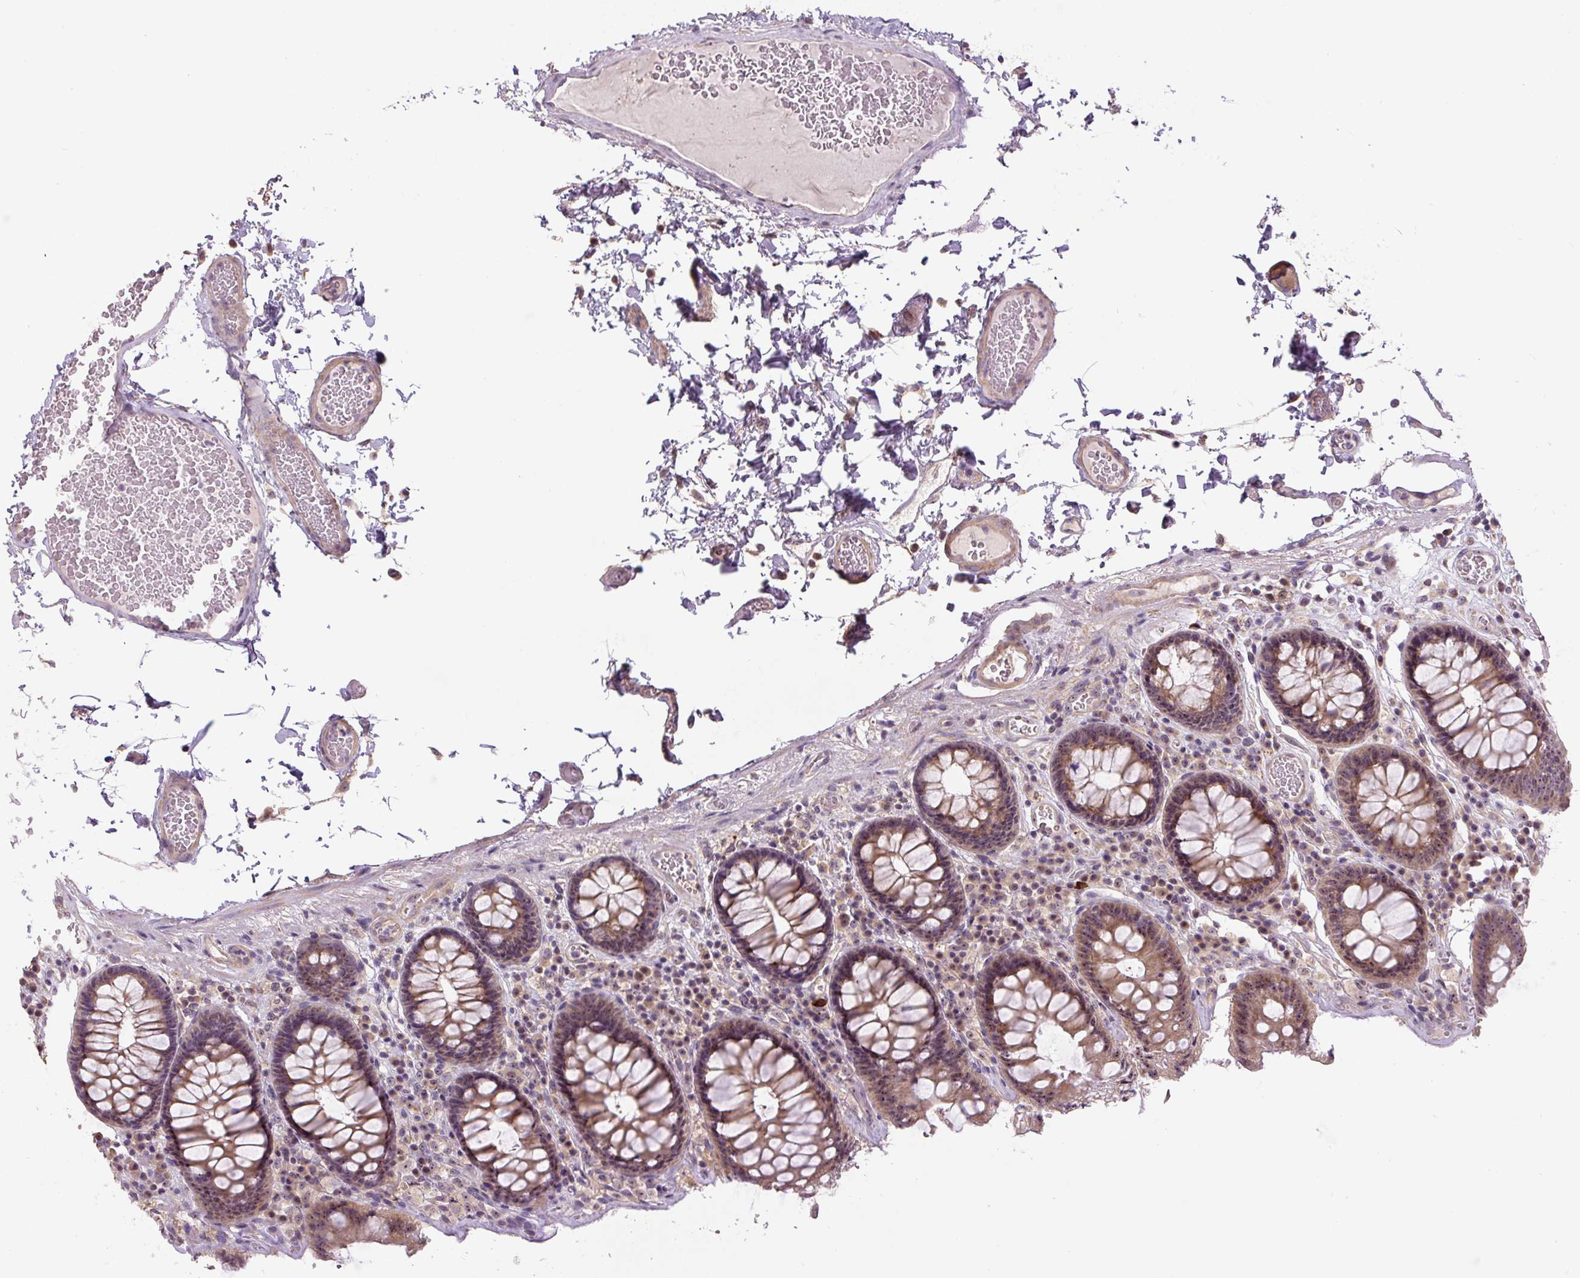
{"staining": {"intensity": "weak", "quantity": "25%-75%", "location": "cytoplasmic/membranous"}, "tissue": "colon", "cell_type": "Endothelial cells", "image_type": "normal", "snomed": [{"axis": "morphology", "description": "Normal tissue, NOS"}, {"axis": "topography", "description": "Colon"}, {"axis": "topography", "description": "Peripheral nerve tissue"}], "caption": "Weak cytoplasmic/membranous staining for a protein is identified in about 25%-75% of endothelial cells of benign colon using immunohistochemistry (IHC).", "gene": "TMEM151B", "patient": {"sex": "male", "age": 84}}